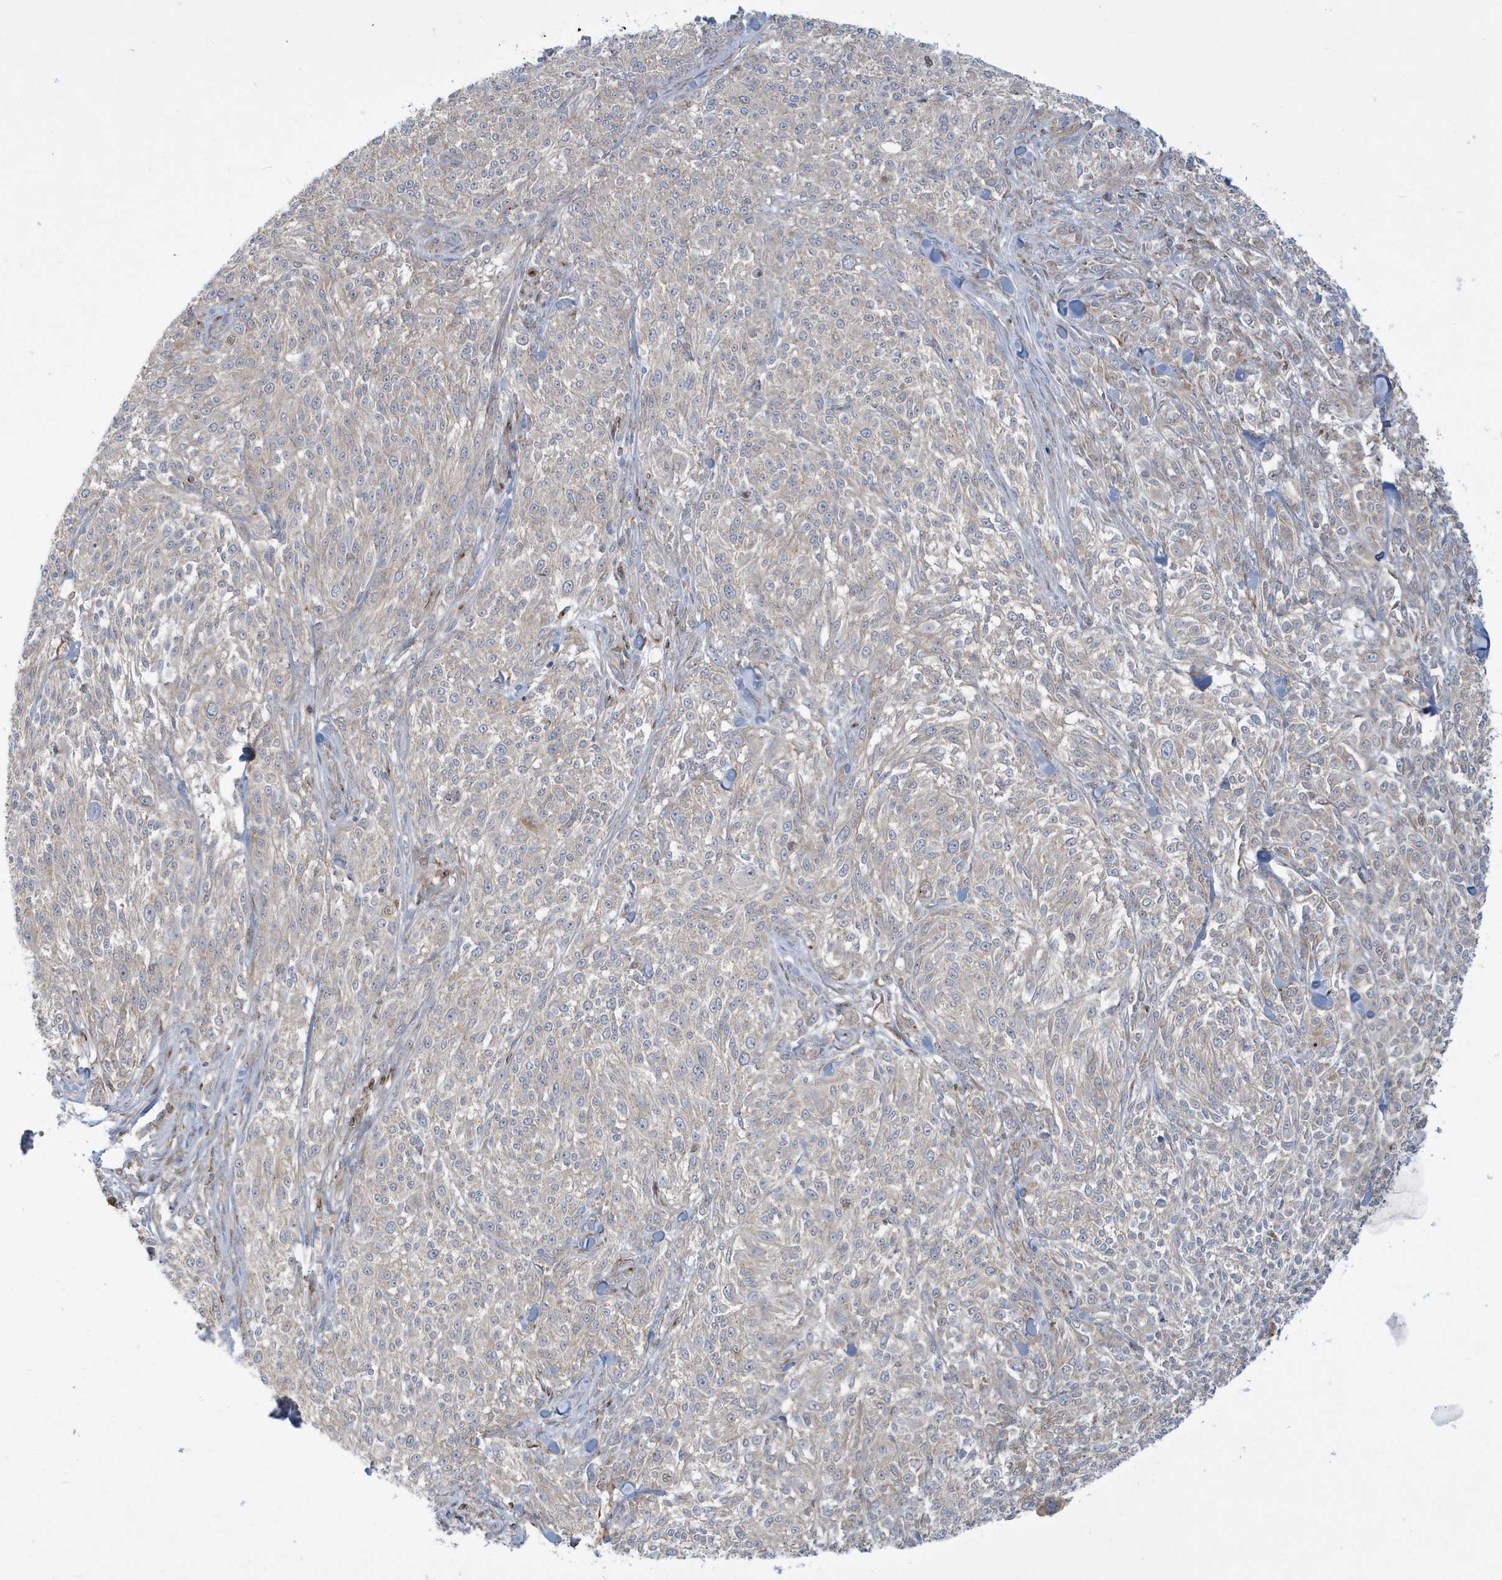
{"staining": {"intensity": "negative", "quantity": "none", "location": "none"}, "tissue": "melanoma", "cell_type": "Tumor cells", "image_type": "cancer", "snomed": [{"axis": "morphology", "description": "Malignant melanoma, NOS"}, {"axis": "topography", "description": "Skin of trunk"}], "caption": "Immunohistochemical staining of malignant melanoma shows no significant staining in tumor cells.", "gene": "SLAMF9", "patient": {"sex": "male", "age": 71}}